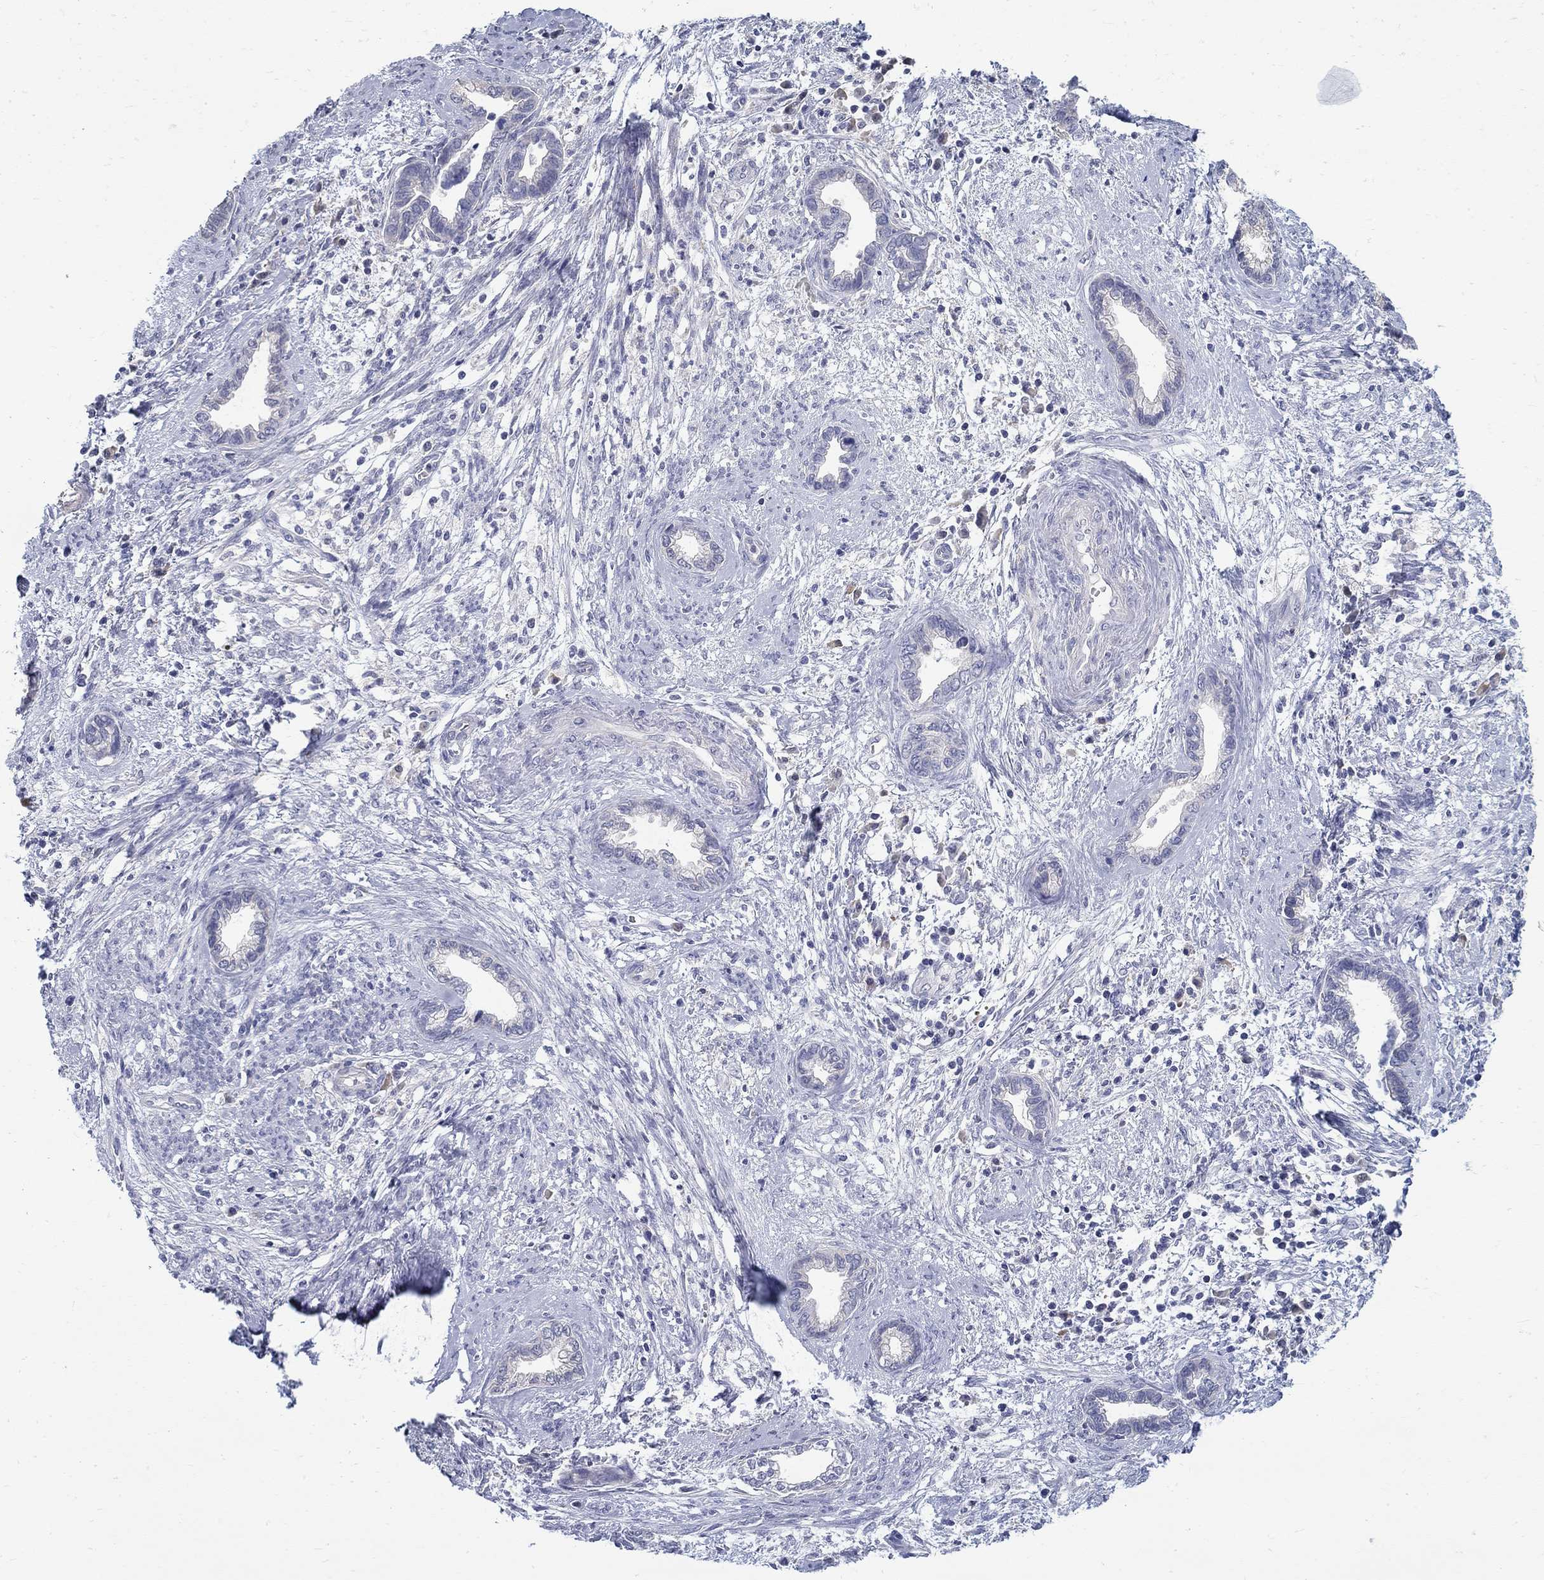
{"staining": {"intensity": "negative", "quantity": "none", "location": "none"}, "tissue": "cervical cancer", "cell_type": "Tumor cells", "image_type": "cancer", "snomed": [{"axis": "morphology", "description": "Adenocarcinoma, NOS"}, {"axis": "topography", "description": "Cervix"}], "caption": "High power microscopy histopathology image of an immunohistochemistry image of cervical adenocarcinoma, revealing no significant staining in tumor cells. Brightfield microscopy of immunohistochemistry (IHC) stained with DAB (brown) and hematoxylin (blue), captured at high magnification.", "gene": "ABCA4", "patient": {"sex": "female", "age": 62}}